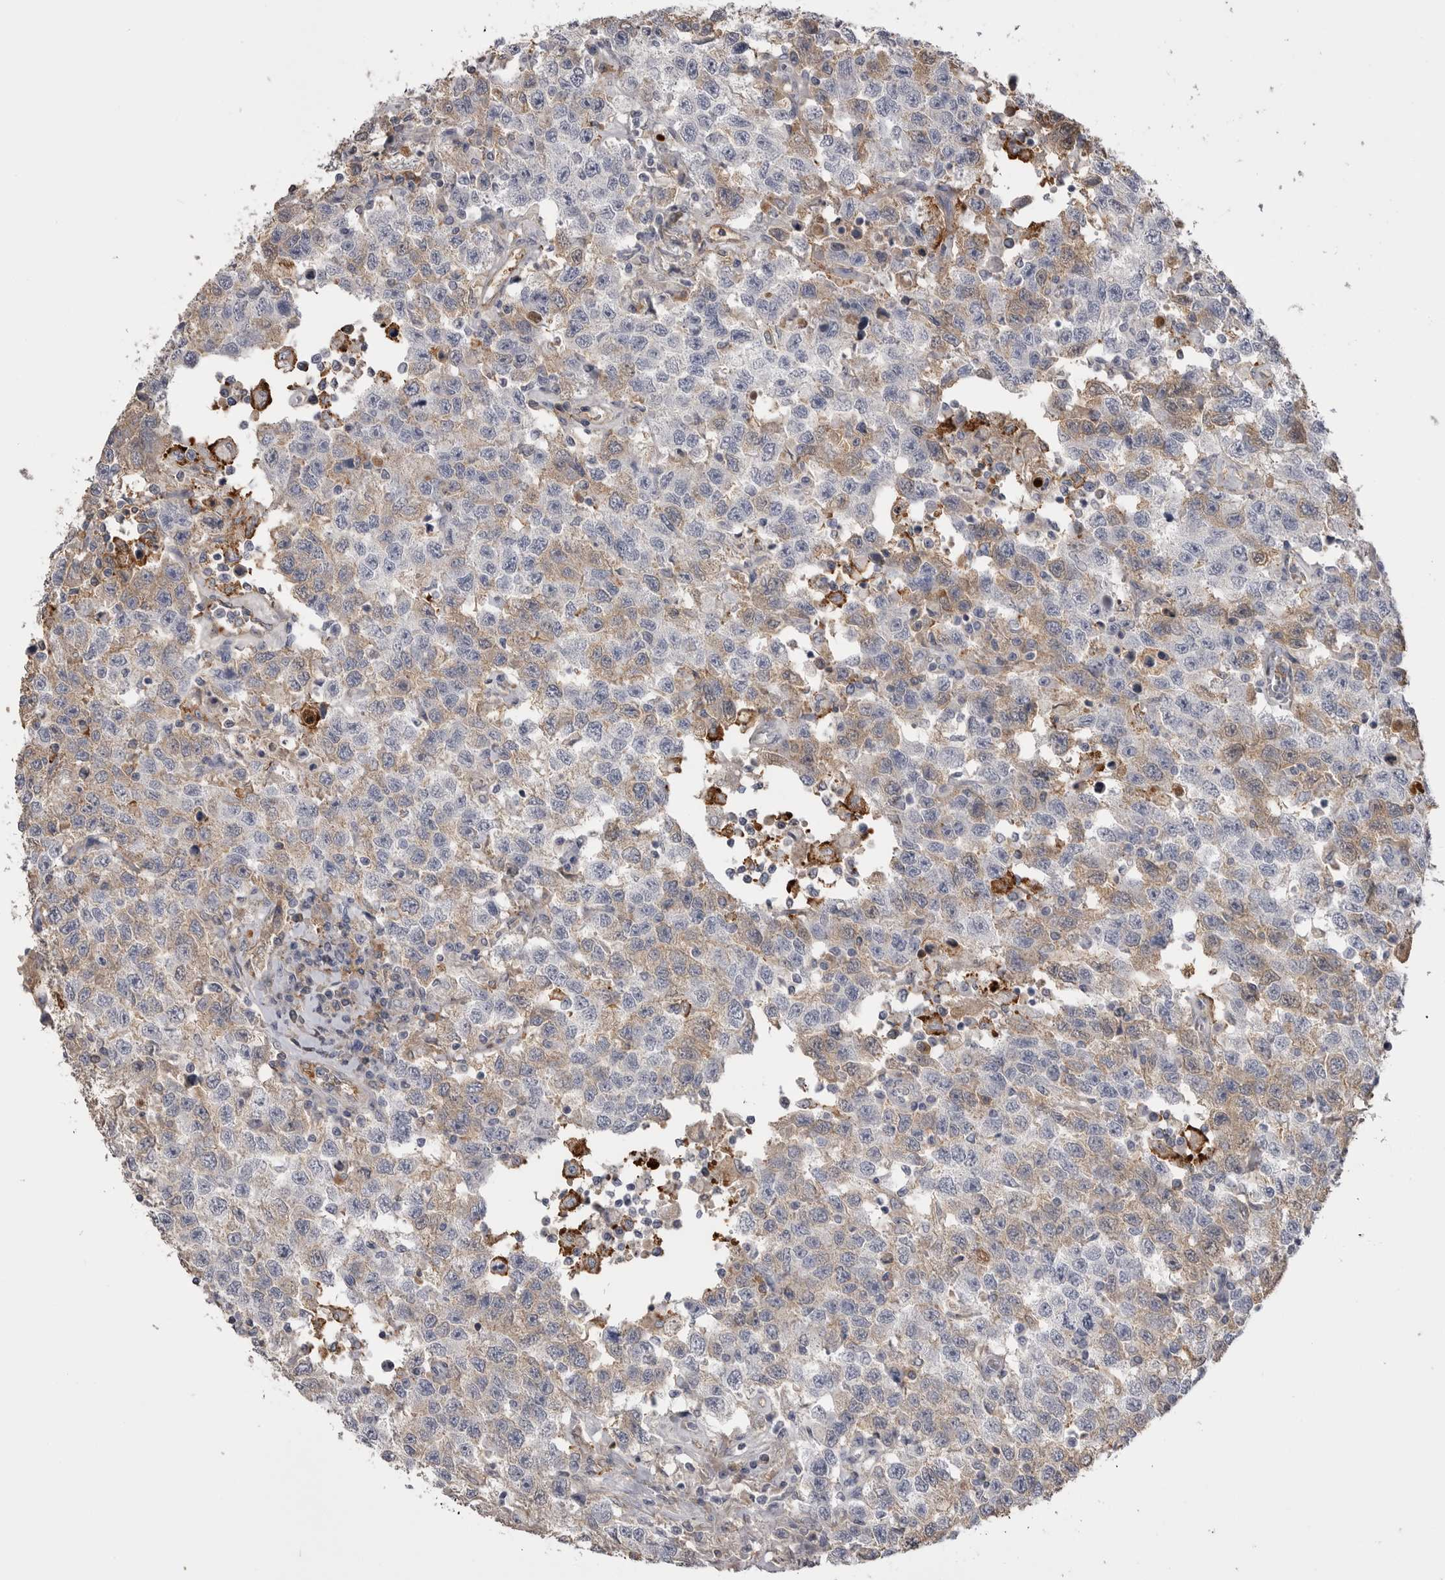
{"staining": {"intensity": "weak", "quantity": "25%-75%", "location": "cytoplasmic/membranous"}, "tissue": "testis cancer", "cell_type": "Tumor cells", "image_type": "cancer", "snomed": [{"axis": "morphology", "description": "Seminoma, NOS"}, {"axis": "topography", "description": "Testis"}], "caption": "Immunohistochemical staining of testis seminoma shows low levels of weak cytoplasmic/membranous staining in approximately 25%-75% of tumor cells. The staining was performed using DAB (3,3'-diaminobenzidine) to visualize the protein expression in brown, while the nuclei were stained in blue with hematoxylin (Magnification: 20x).", "gene": "AHSG", "patient": {"sex": "male", "age": 41}}